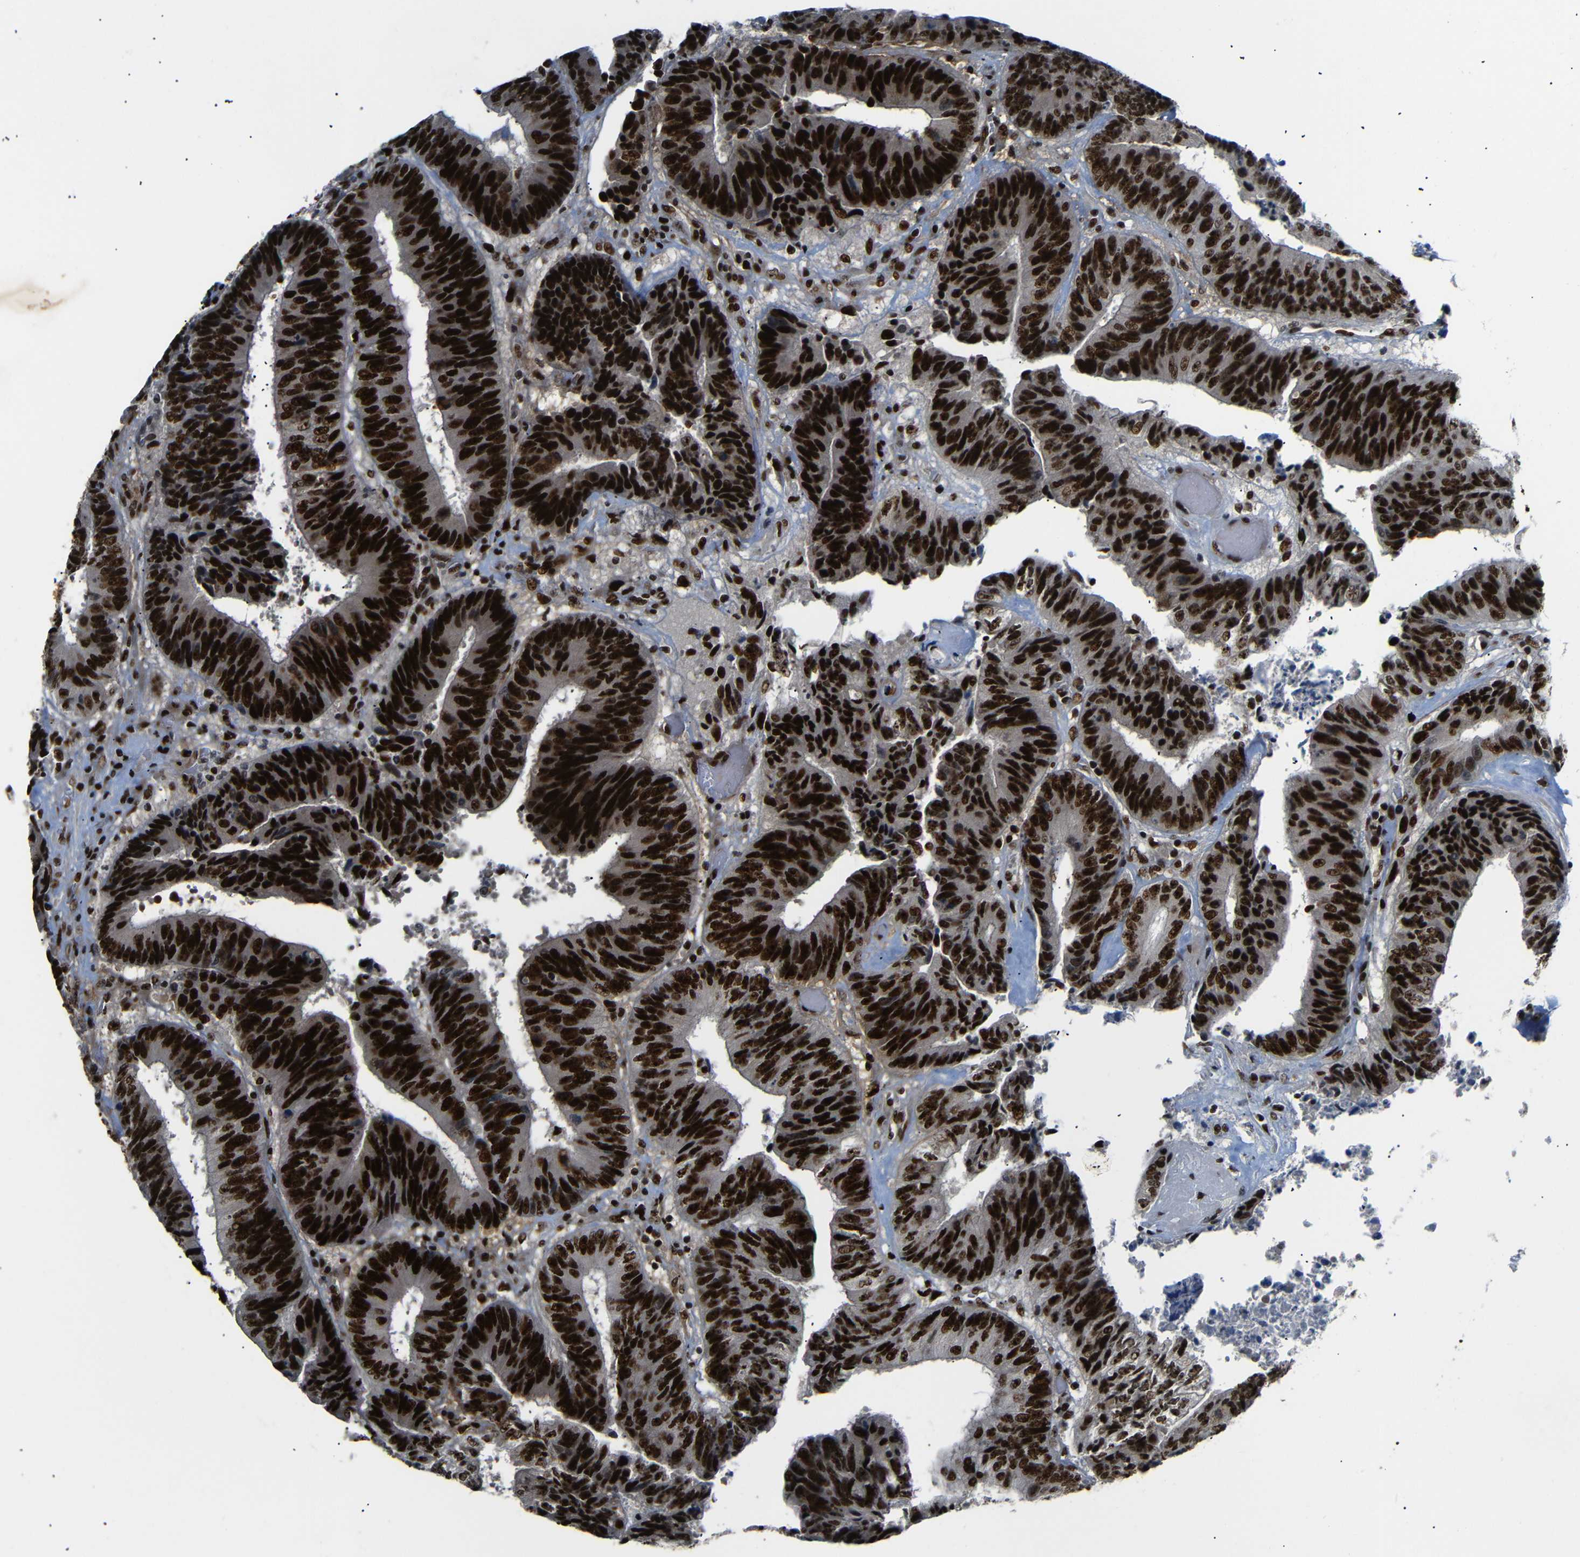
{"staining": {"intensity": "strong", "quantity": ">75%", "location": "nuclear"}, "tissue": "colorectal cancer", "cell_type": "Tumor cells", "image_type": "cancer", "snomed": [{"axis": "morphology", "description": "Adenocarcinoma, NOS"}, {"axis": "topography", "description": "Rectum"}], "caption": "Adenocarcinoma (colorectal) stained with immunohistochemistry (IHC) shows strong nuclear staining in approximately >75% of tumor cells.", "gene": "SETDB2", "patient": {"sex": "male", "age": 72}}